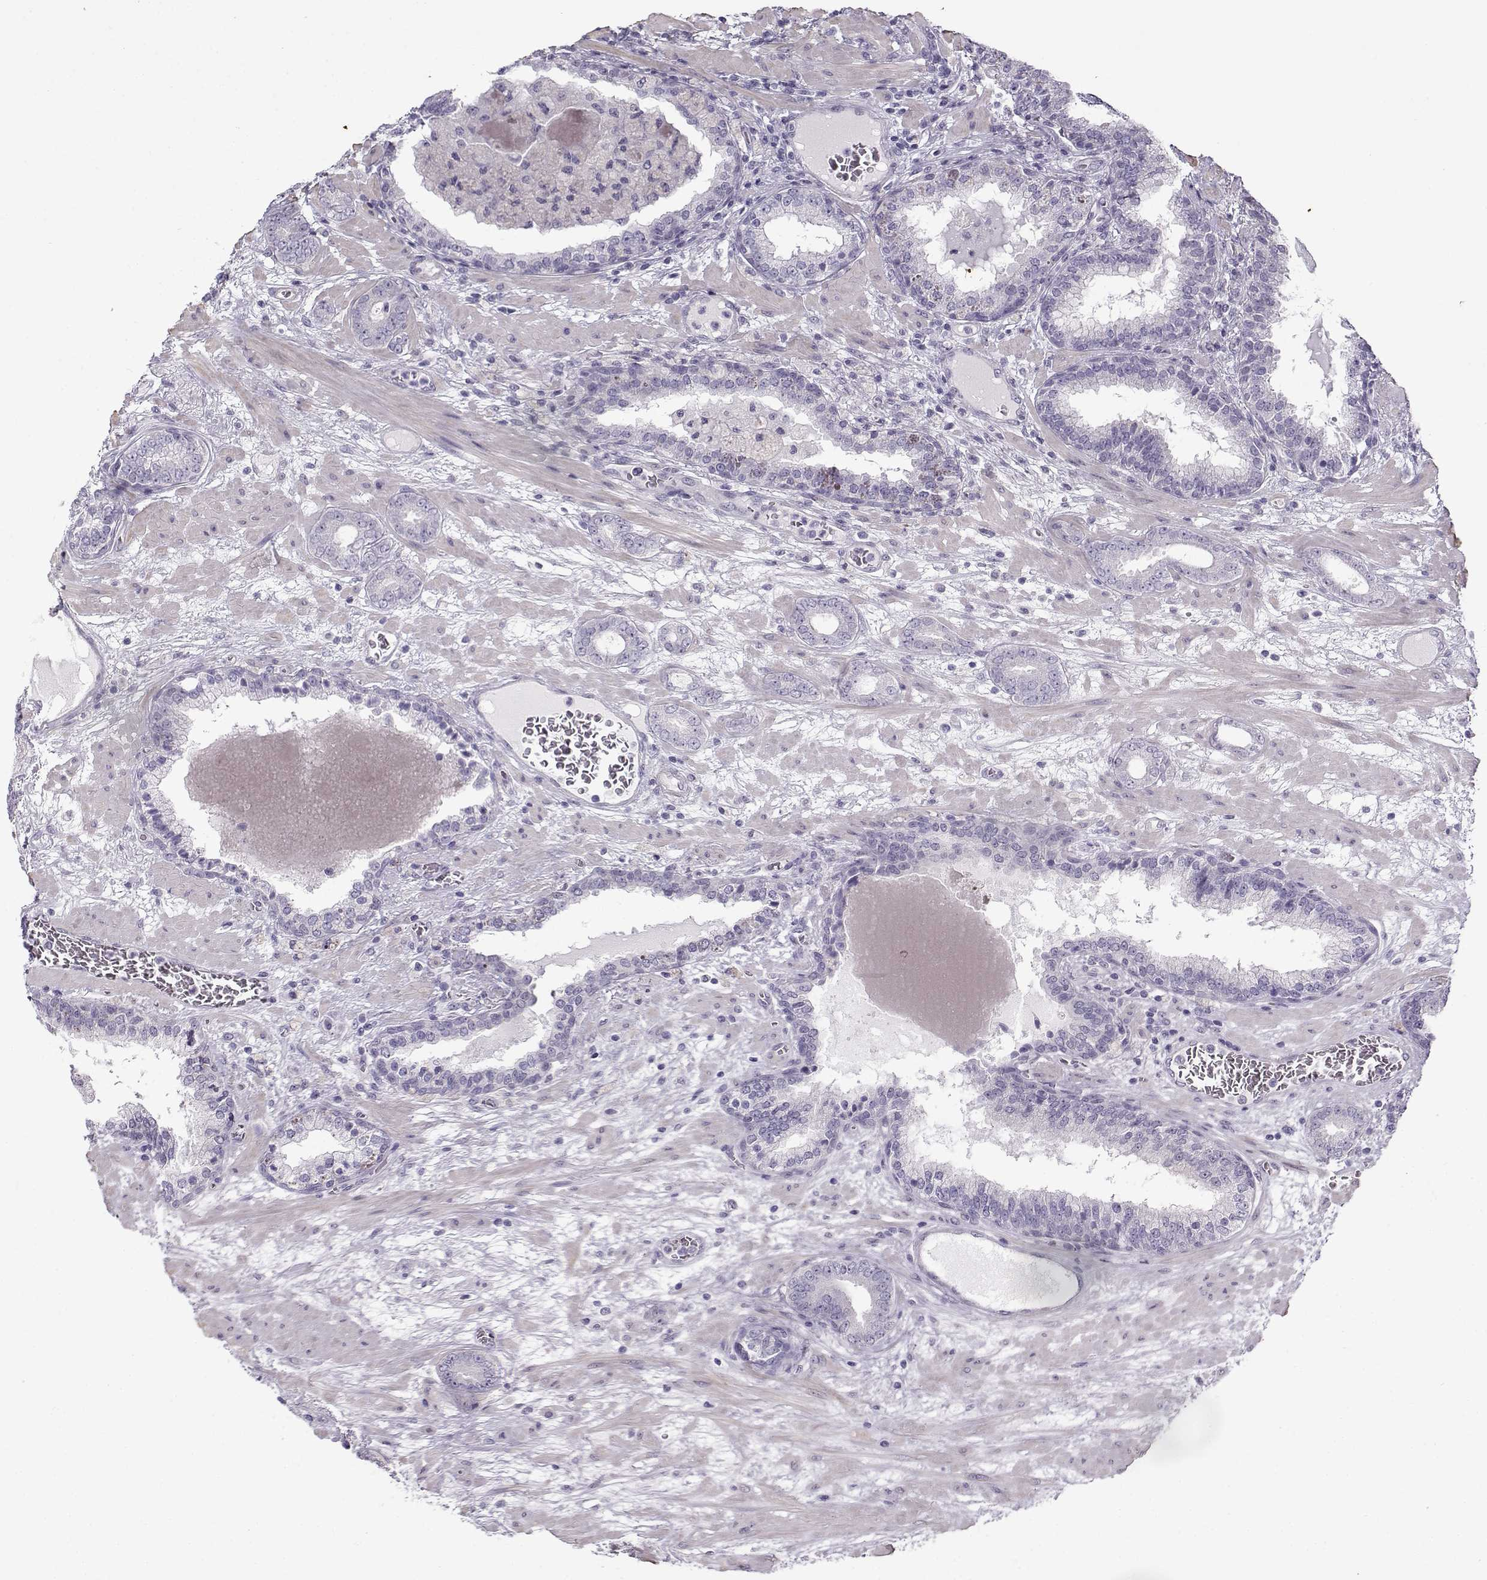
{"staining": {"intensity": "negative", "quantity": "none", "location": "none"}, "tissue": "prostate cancer", "cell_type": "Tumor cells", "image_type": "cancer", "snomed": [{"axis": "morphology", "description": "Adenocarcinoma, Low grade"}, {"axis": "topography", "description": "Prostate"}], "caption": "Immunohistochemistry of prostate cancer (low-grade adenocarcinoma) displays no expression in tumor cells.", "gene": "TEX55", "patient": {"sex": "male", "age": 60}}